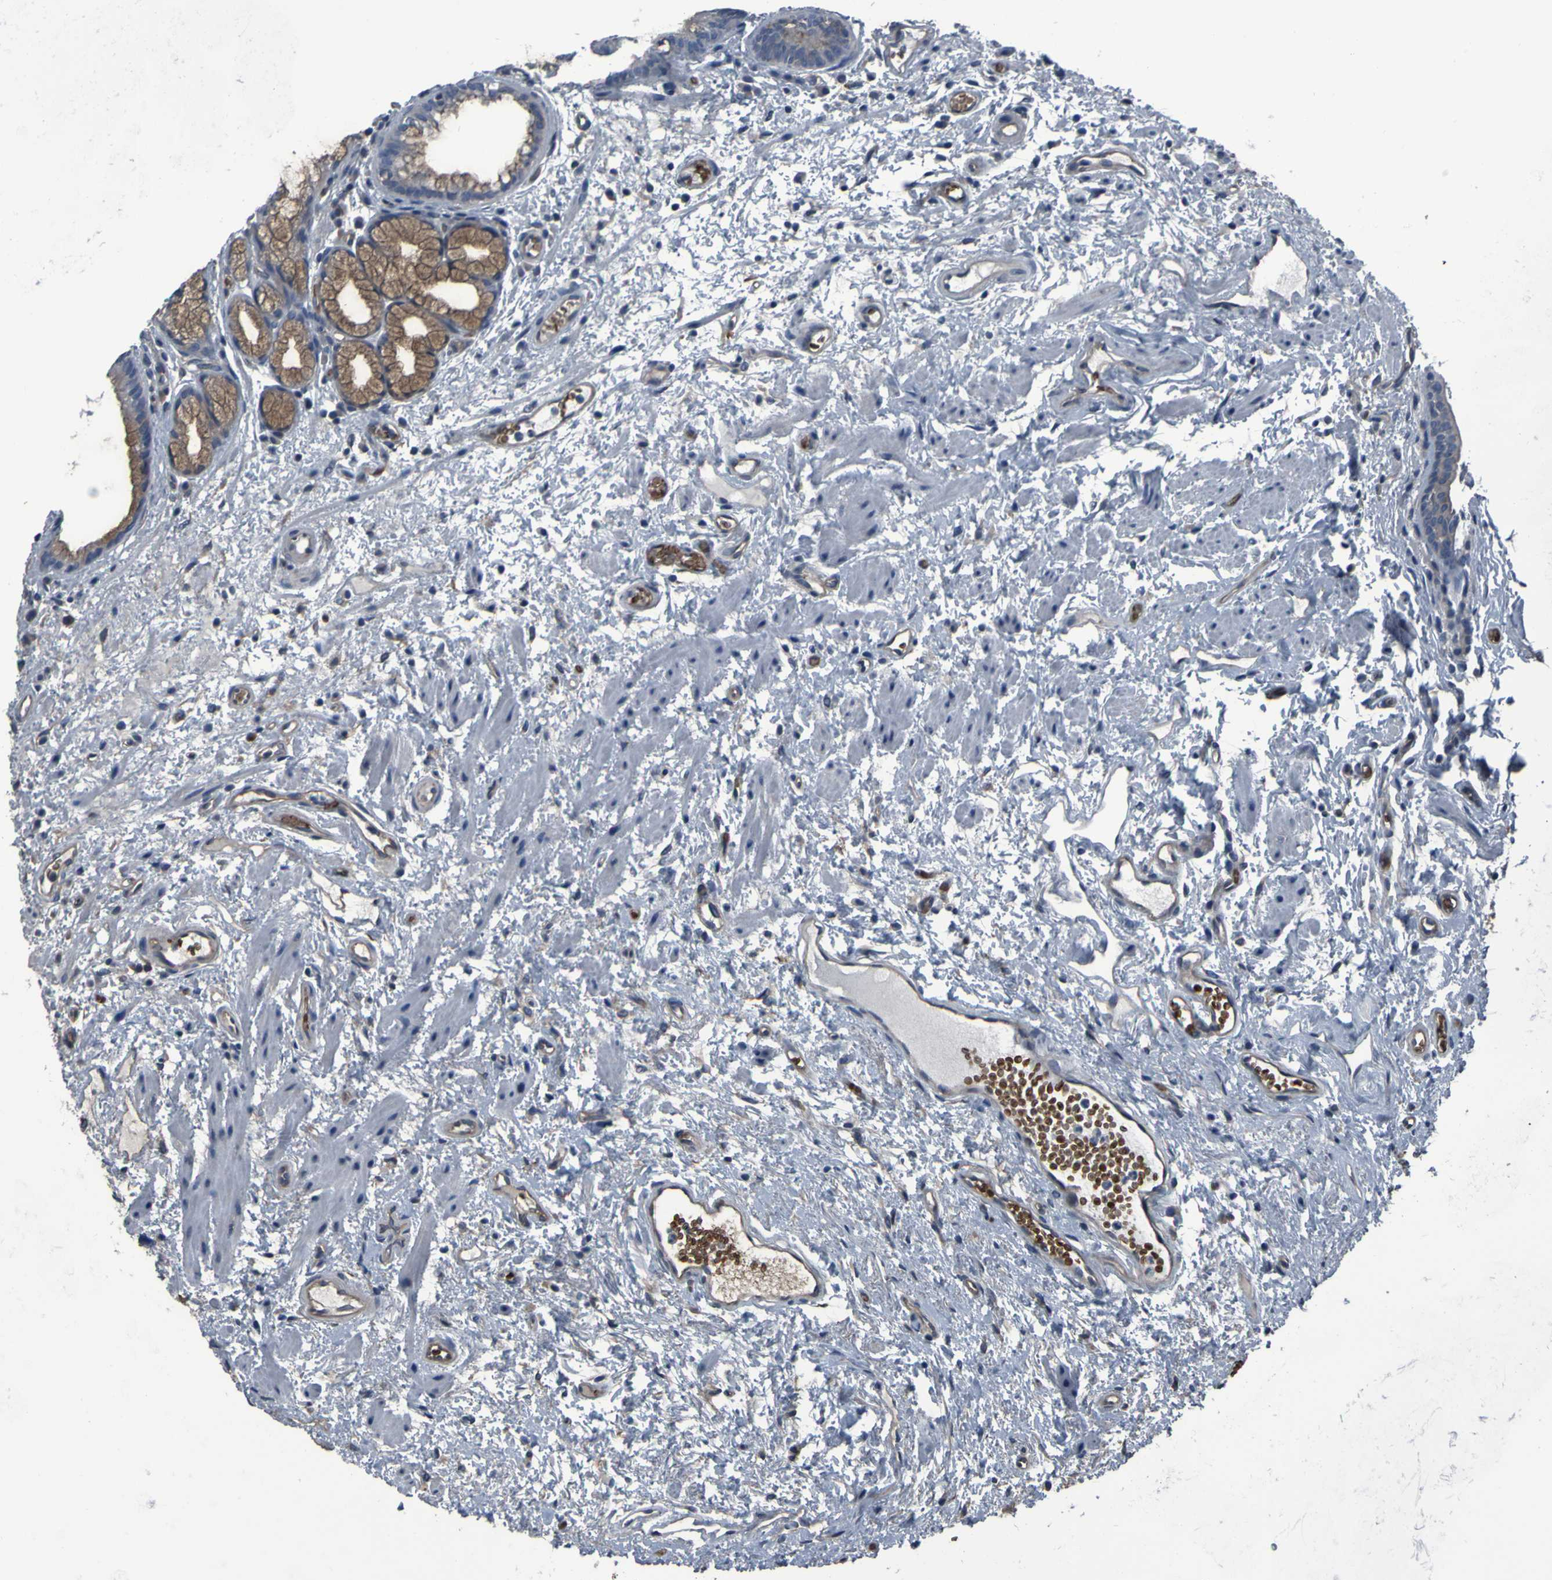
{"staining": {"intensity": "moderate", "quantity": "<25%", "location": "cytoplasmic/membranous"}, "tissue": "stomach", "cell_type": "Glandular cells", "image_type": "normal", "snomed": [{"axis": "morphology", "description": "Normal tissue, NOS"}, {"axis": "topography", "description": "Stomach, upper"}], "caption": "Immunohistochemistry (IHC) of normal stomach shows low levels of moderate cytoplasmic/membranous positivity in about <25% of glandular cells. (IHC, brightfield microscopy, high magnification).", "gene": "GRAMD1A", "patient": {"sex": "male", "age": 72}}